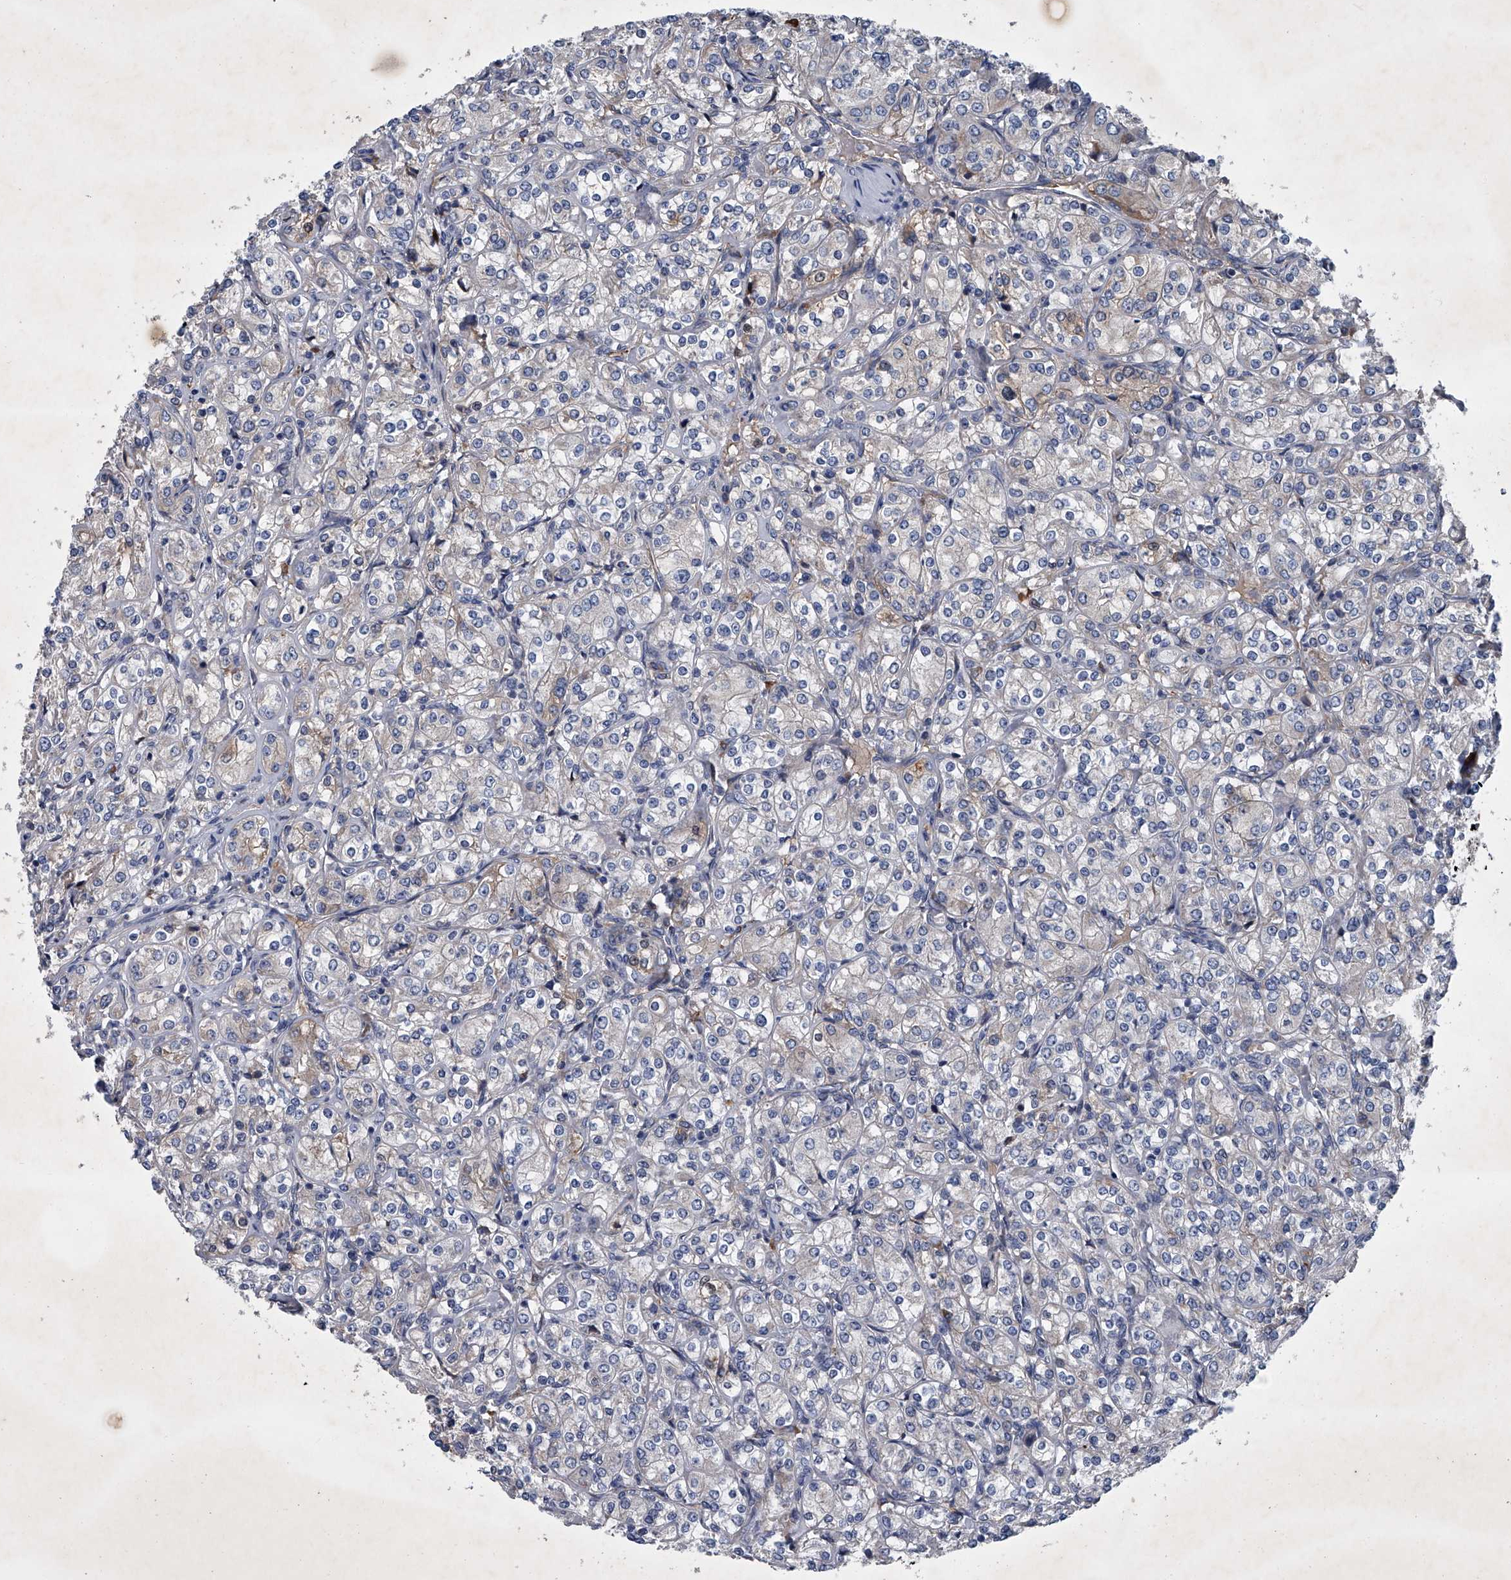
{"staining": {"intensity": "negative", "quantity": "none", "location": "none"}, "tissue": "renal cancer", "cell_type": "Tumor cells", "image_type": "cancer", "snomed": [{"axis": "morphology", "description": "Adenocarcinoma, NOS"}, {"axis": "topography", "description": "Kidney"}], "caption": "Immunohistochemistry photomicrograph of neoplastic tissue: renal cancer (adenocarcinoma) stained with DAB reveals no significant protein positivity in tumor cells.", "gene": "ABCG1", "patient": {"sex": "male", "age": 77}}